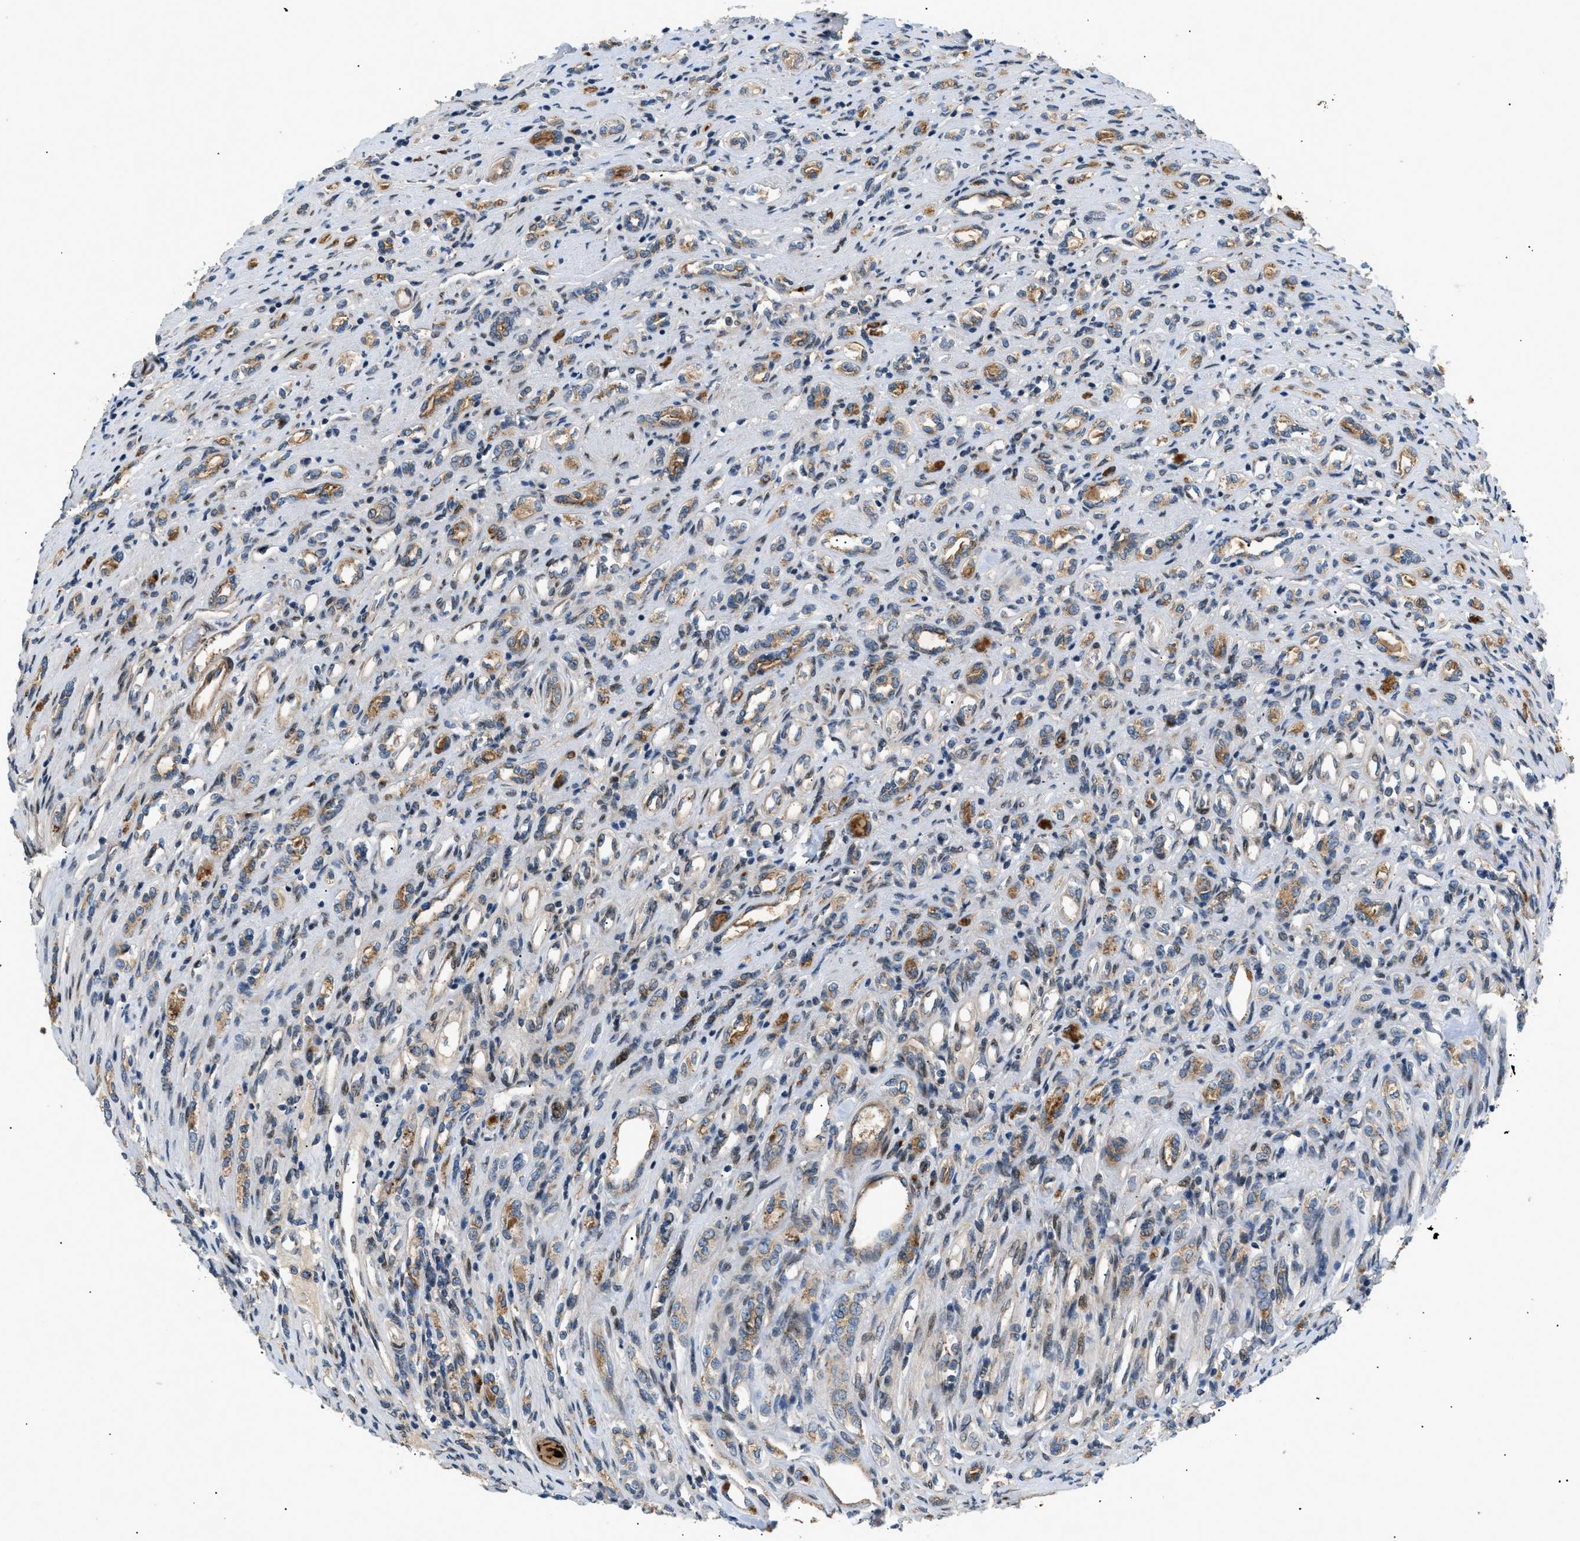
{"staining": {"intensity": "moderate", "quantity": ">75%", "location": "cytoplasmic/membranous"}, "tissue": "renal cancer", "cell_type": "Tumor cells", "image_type": "cancer", "snomed": [{"axis": "morphology", "description": "Adenocarcinoma, NOS"}, {"axis": "topography", "description": "Kidney"}], "caption": "Immunohistochemistry (IHC) (DAB (3,3'-diaminobenzidine)) staining of renal cancer exhibits moderate cytoplasmic/membranous protein positivity in about >75% of tumor cells.", "gene": "LYSMD3", "patient": {"sex": "female", "age": 70}}